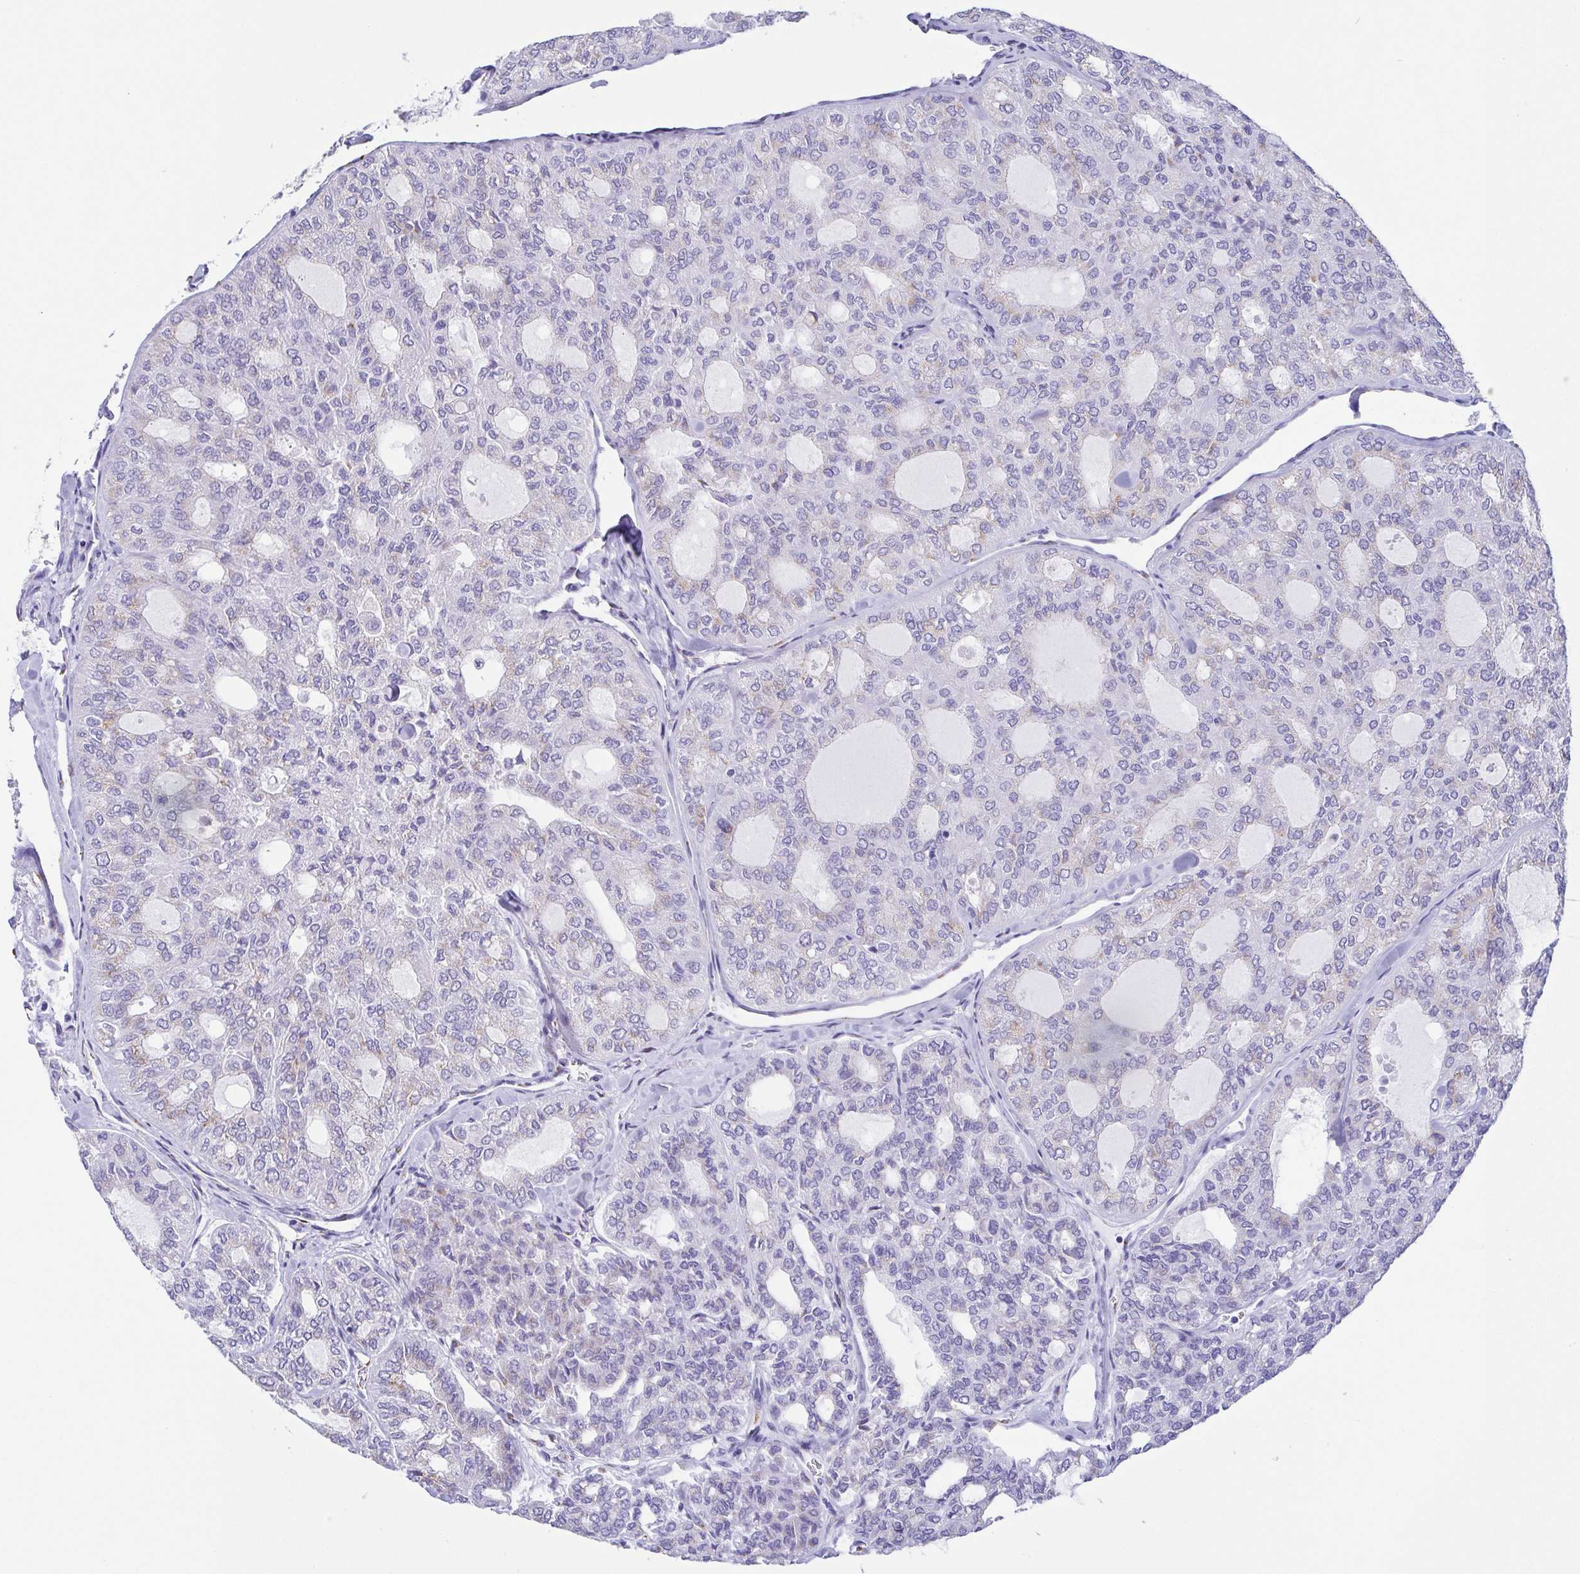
{"staining": {"intensity": "negative", "quantity": "none", "location": "none"}, "tissue": "thyroid cancer", "cell_type": "Tumor cells", "image_type": "cancer", "snomed": [{"axis": "morphology", "description": "Follicular adenoma carcinoma, NOS"}, {"axis": "topography", "description": "Thyroid gland"}], "caption": "Histopathology image shows no protein positivity in tumor cells of follicular adenoma carcinoma (thyroid) tissue.", "gene": "SULT1B1", "patient": {"sex": "male", "age": 75}}